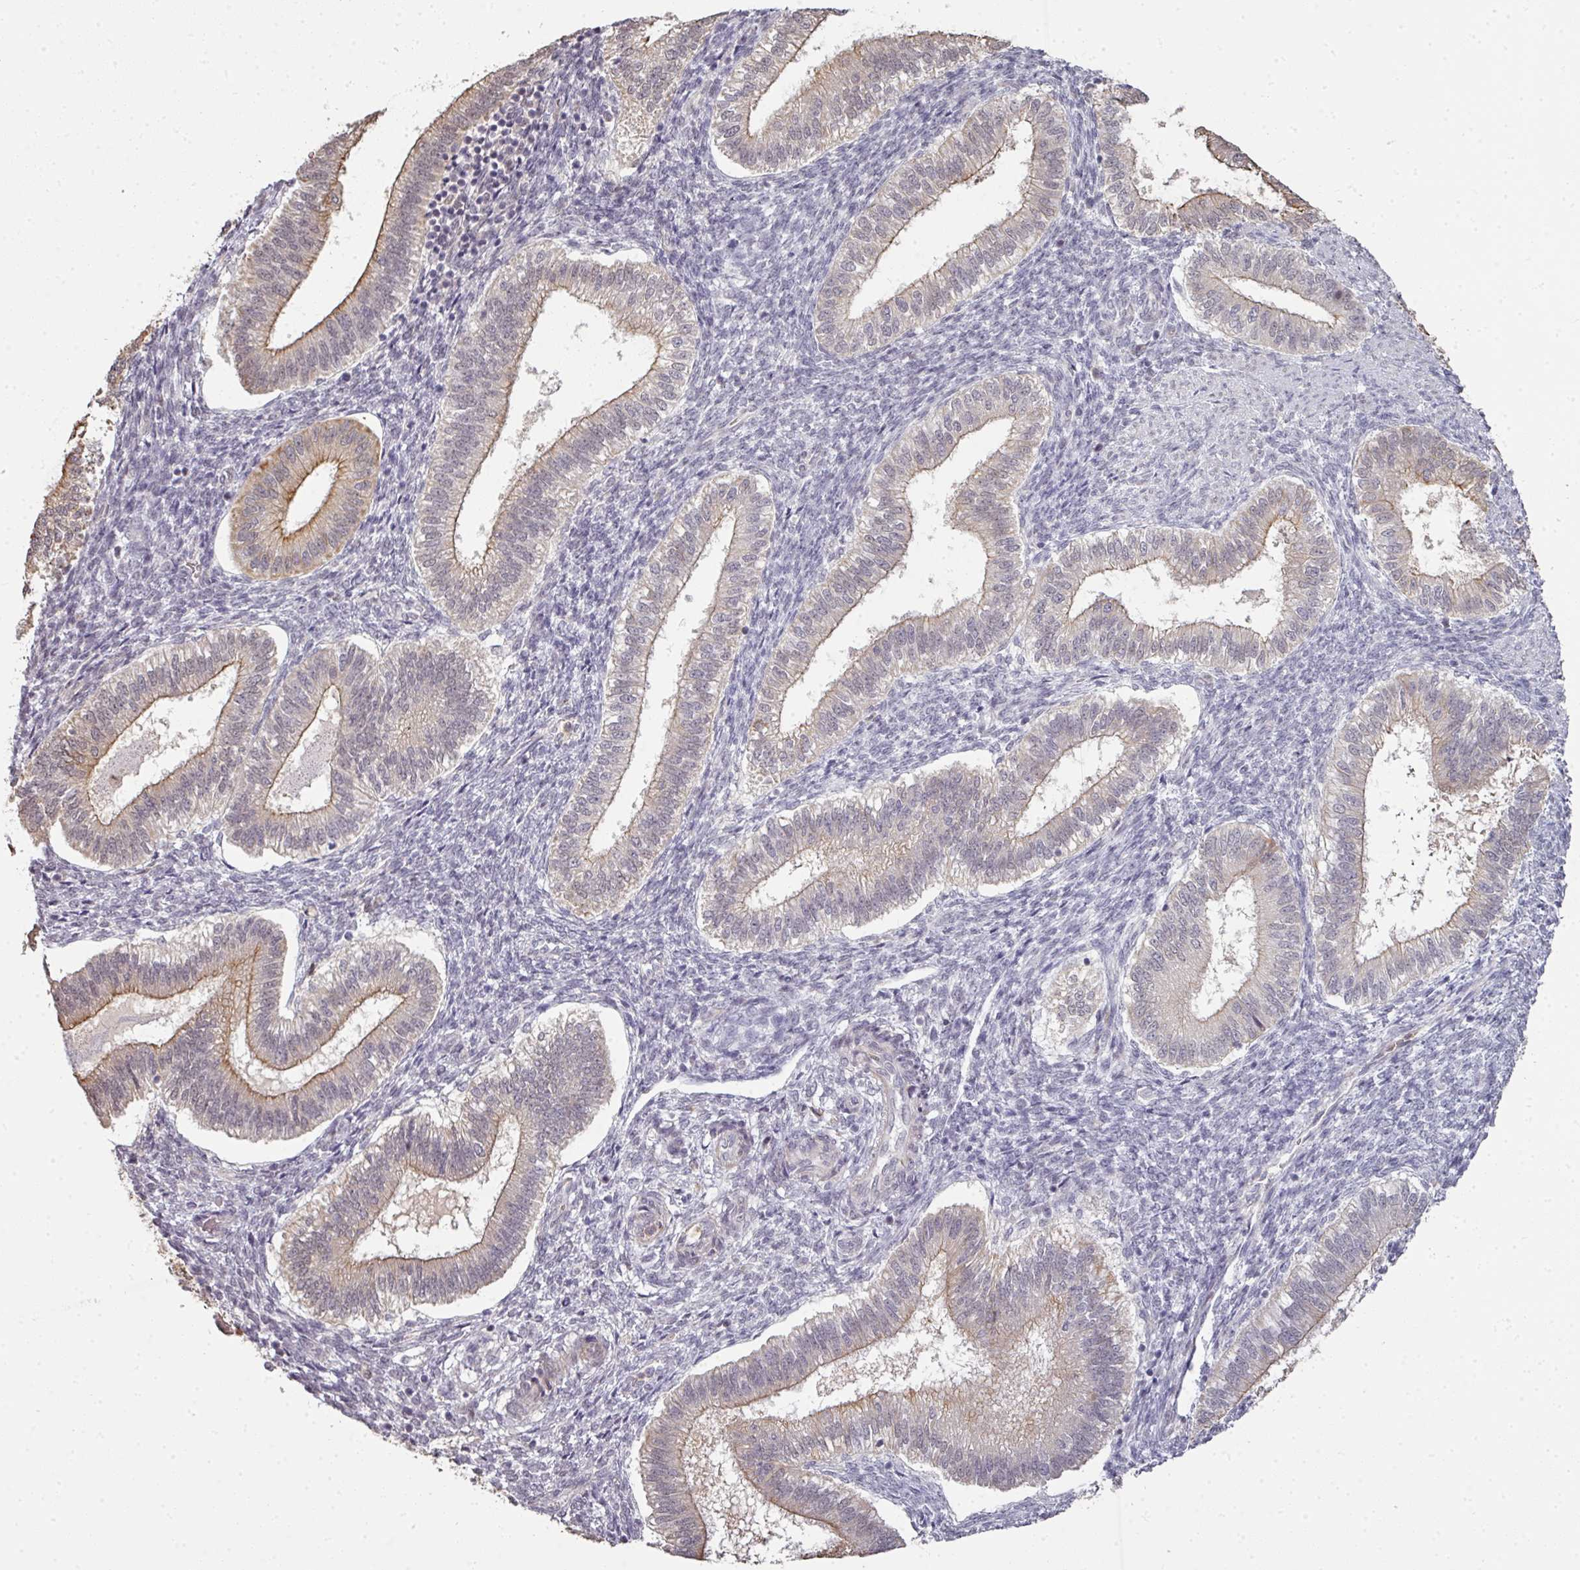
{"staining": {"intensity": "negative", "quantity": "none", "location": "none"}, "tissue": "endometrium", "cell_type": "Cells in endometrial stroma", "image_type": "normal", "snomed": [{"axis": "morphology", "description": "Normal tissue, NOS"}, {"axis": "topography", "description": "Endometrium"}], "caption": "IHC of benign endometrium displays no staining in cells in endometrial stroma.", "gene": "GTF2H3", "patient": {"sex": "female", "age": 25}}